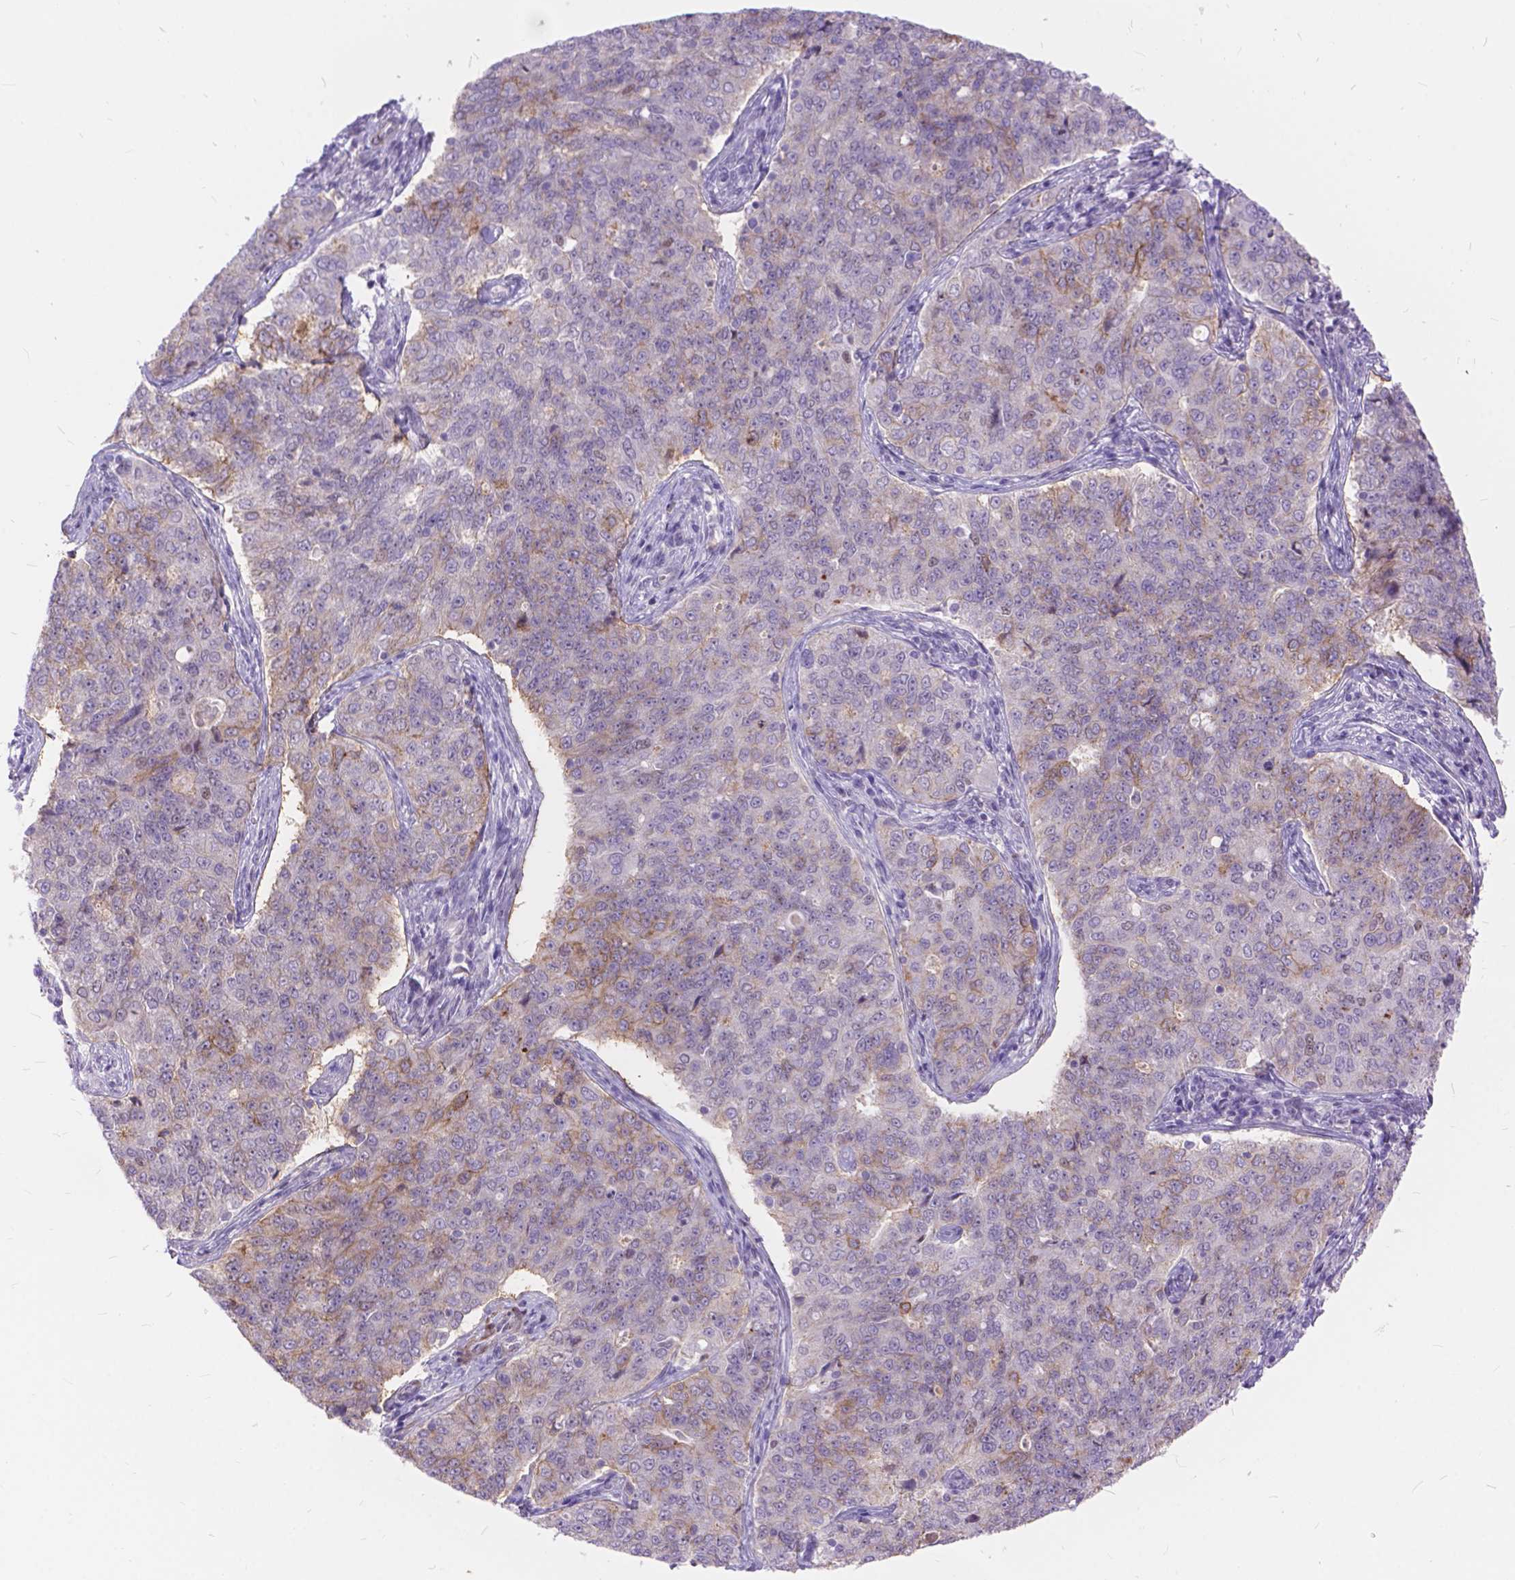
{"staining": {"intensity": "moderate", "quantity": "25%-75%", "location": "cytoplasmic/membranous"}, "tissue": "endometrial cancer", "cell_type": "Tumor cells", "image_type": "cancer", "snomed": [{"axis": "morphology", "description": "Adenocarcinoma, NOS"}, {"axis": "topography", "description": "Endometrium"}], "caption": "IHC staining of endometrial cancer (adenocarcinoma), which shows medium levels of moderate cytoplasmic/membranous positivity in about 25%-75% of tumor cells indicating moderate cytoplasmic/membranous protein staining. The staining was performed using DAB (3,3'-diaminobenzidine) (brown) for protein detection and nuclei were counterstained in hematoxylin (blue).", "gene": "MAN2C1", "patient": {"sex": "female", "age": 43}}